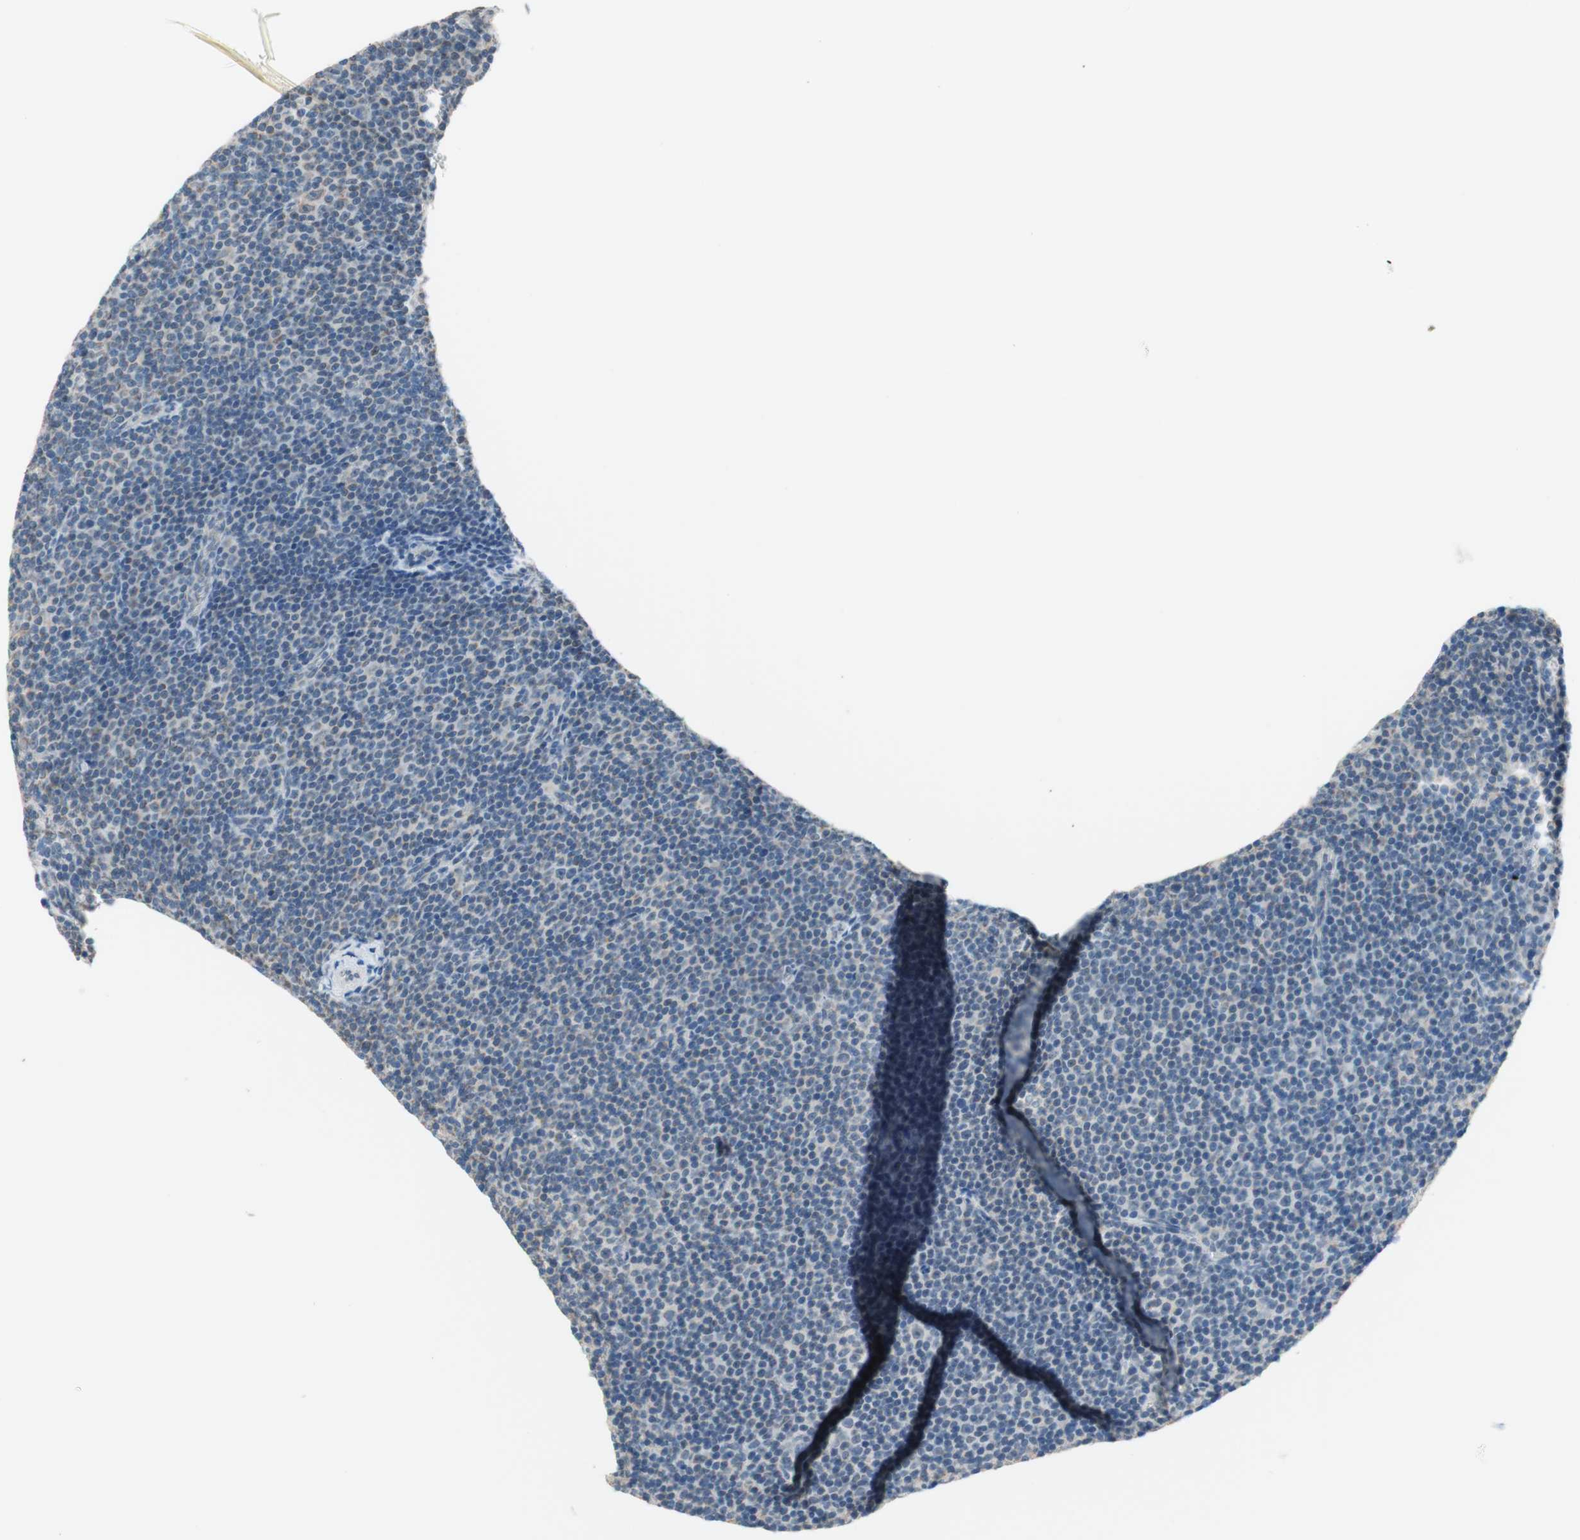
{"staining": {"intensity": "weak", "quantity": "<25%", "location": "cytoplasmic/membranous"}, "tissue": "lymphoma", "cell_type": "Tumor cells", "image_type": "cancer", "snomed": [{"axis": "morphology", "description": "Malignant lymphoma, non-Hodgkin's type, Low grade"}, {"axis": "topography", "description": "Lymph node"}], "caption": "Tumor cells are negative for brown protein staining in lymphoma.", "gene": "JPH1", "patient": {"sex": "female", "age": 67}}